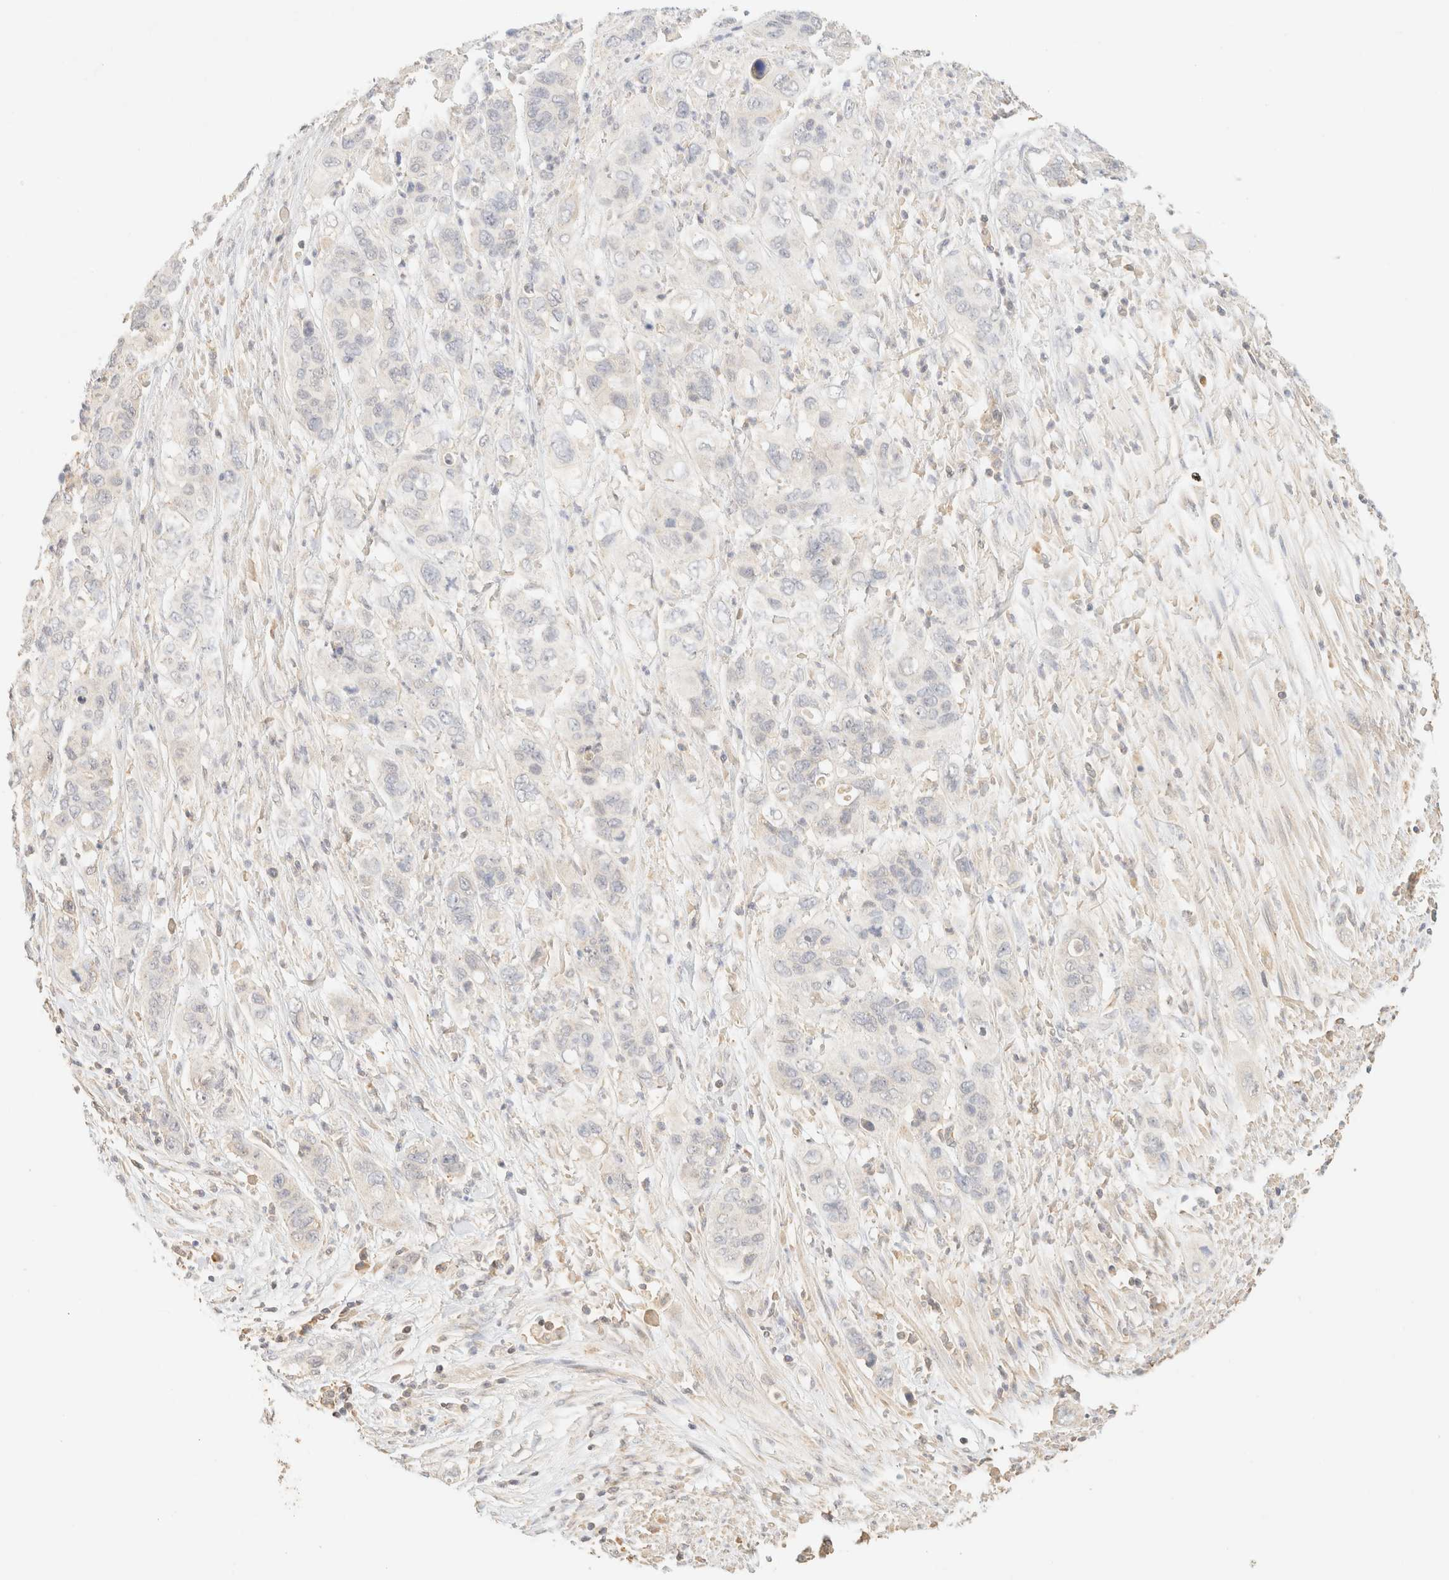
{"staining": {"intensity": "negative", "quantity": "none", "location": "none"}, "tissue": "pancreatic cancer", "cell_type": "Tumor cells", "image_type": "cancer", "snomed": [{"axis": "morphology", "description": "Adenocarcinoma, NOS"}, {"axis": "topography", "description": "Pancreas"}], "caption": "Tumor cells are negative for protein expression in human pancreatic cancer (adenocarcinoma).", "gene": "TIMD4", "patient": {"sex": "female", "age": 71}}